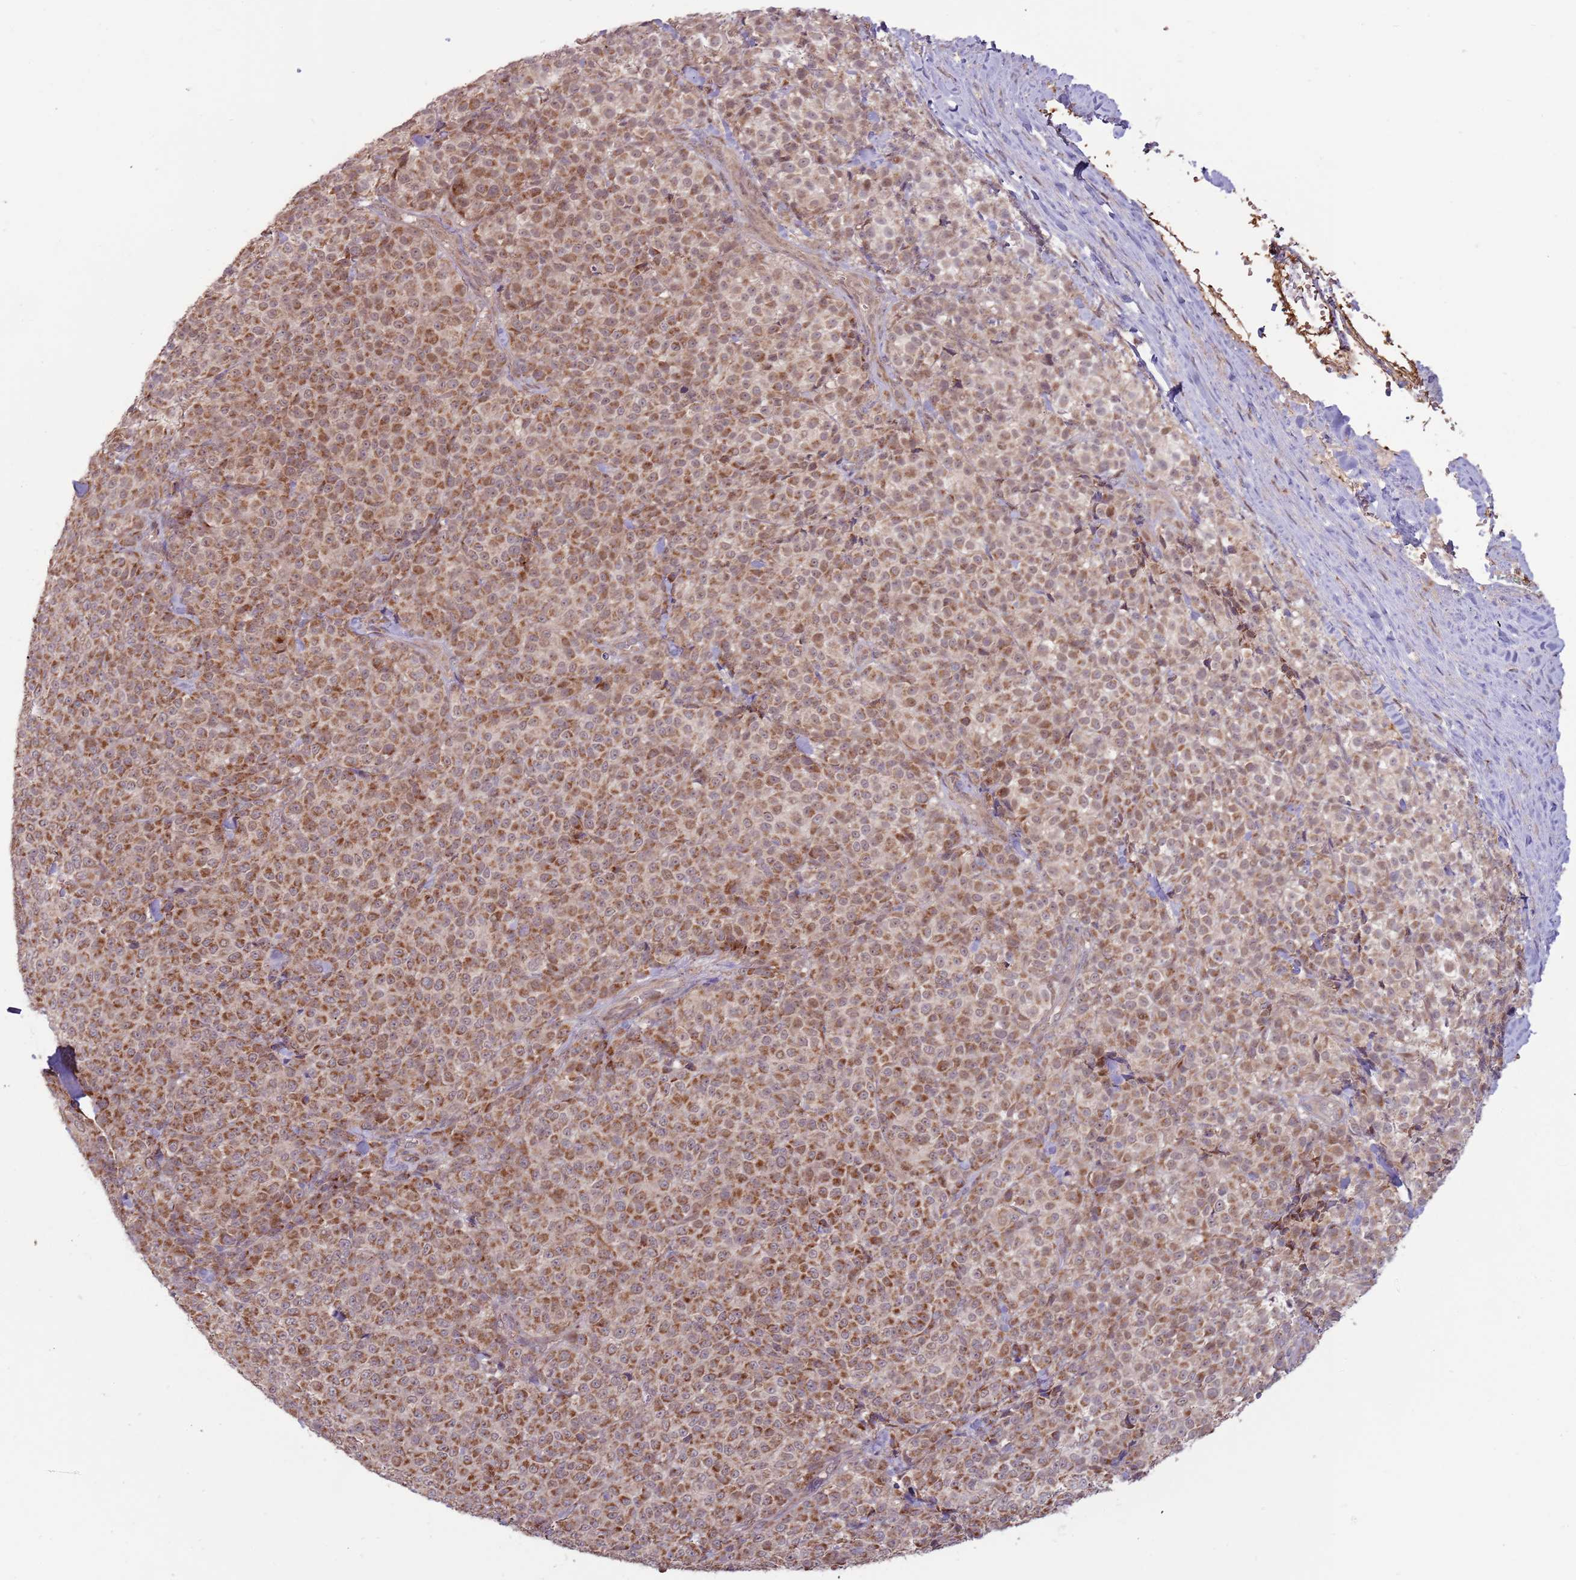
{"staining": {"intensity": "moderate", "quantity": ">75%", "location": "cytoplasmic/membranous"}, "tissue": "melanoma", "cell_type": "Tumor cells", "image_type": "cancer", "snomed": [{"axis": "morphology", "description": "Normal tissue, NOS"}, {"axis": "morphology", "description": "Malignant melanoma, NOS"}, {"axis": "topography", "description": "Skin"}], "caption": "Melanoma stained with a brown dye demonstrates moderate cytoplasmic/membranous positive expression in approximately >75% of tumor cells.", "gene": "RNF181", "patient": {"sex": "female", "age": 34}}